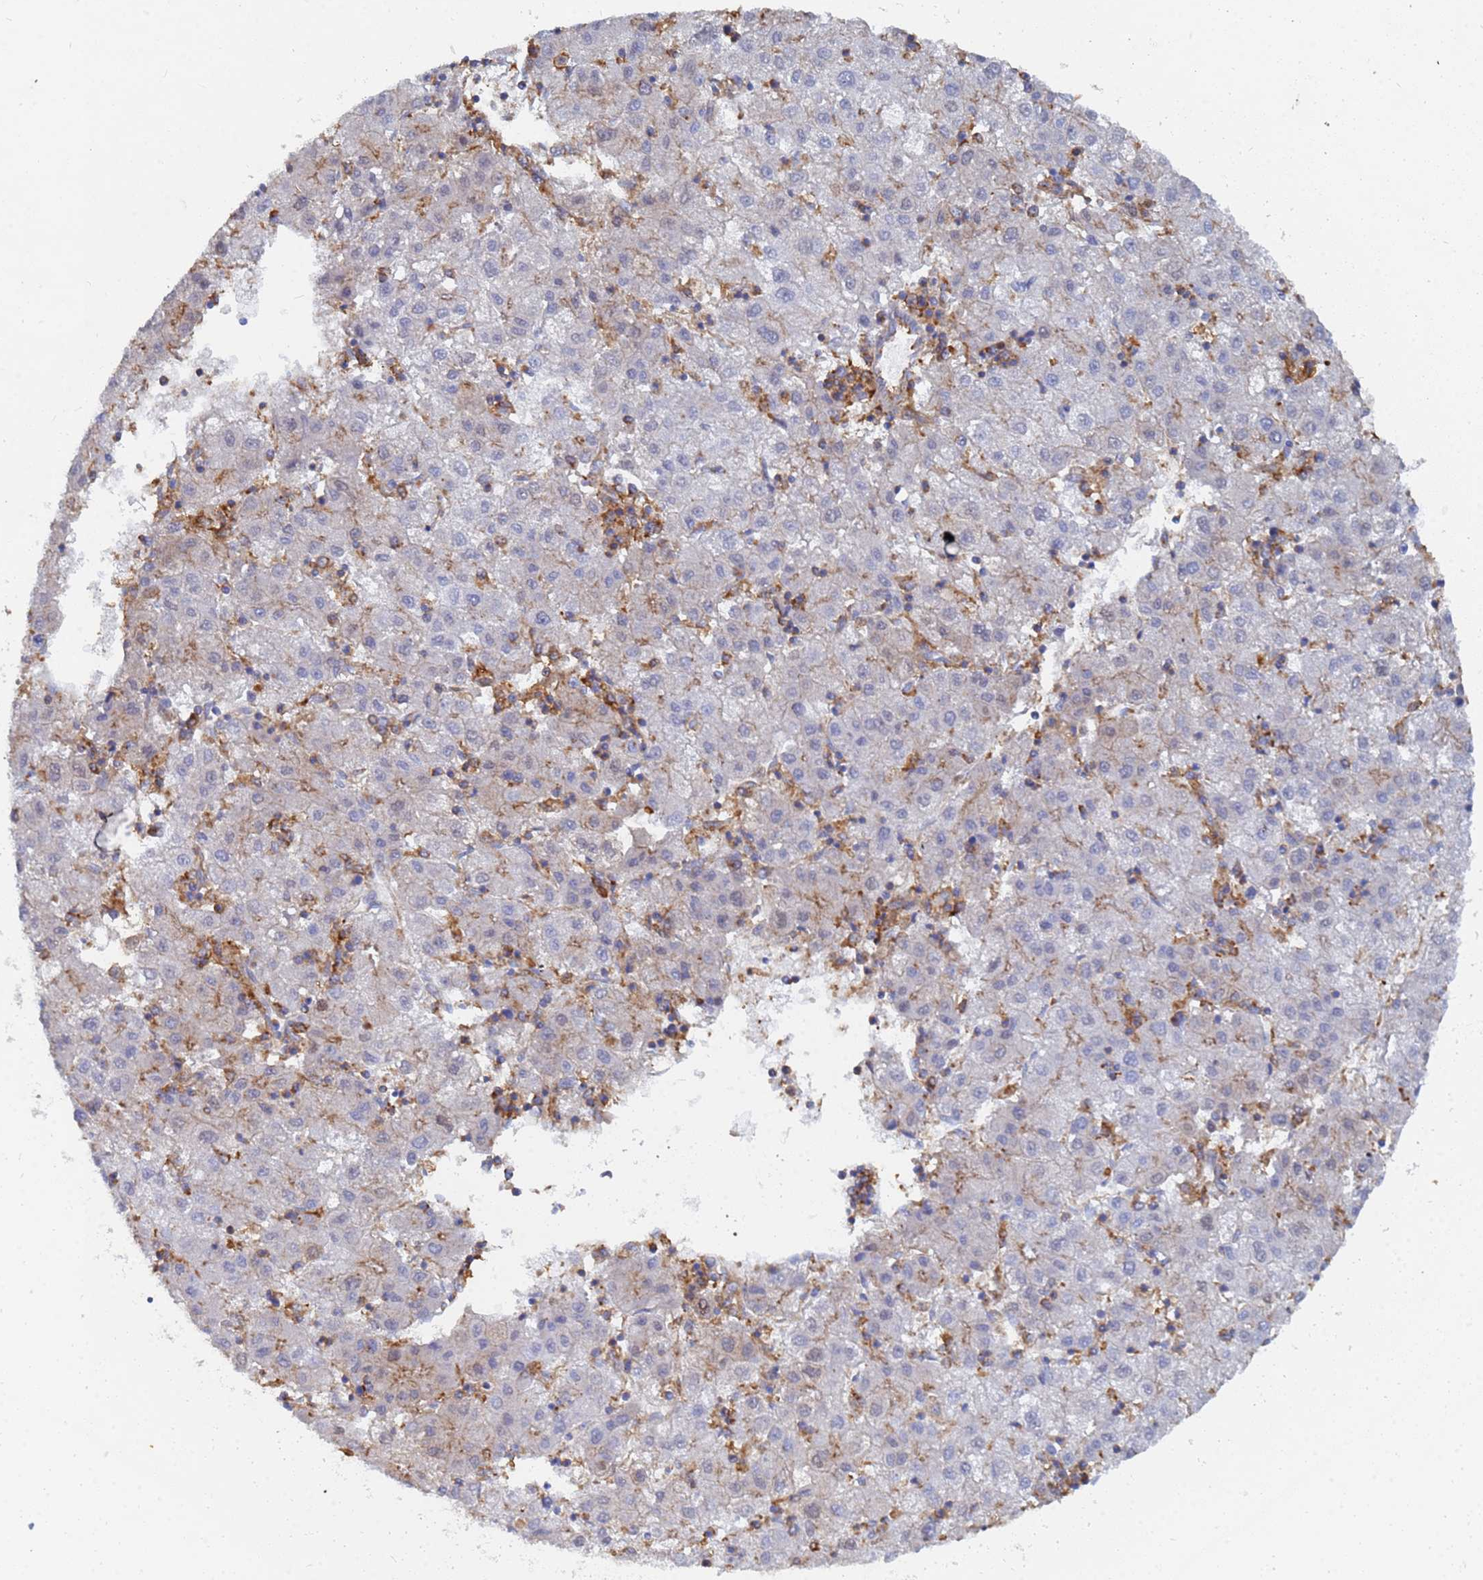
{"staining": {"intensity": "weak", "quantity": "<25%", "location": "cytoplasmic/membranous"}, "tissue": "liver cancer", "cell_type": "Tumor cells", "image_type": "cancer", "snomed": [{"axis": "morphology", "description": "Carcinoma, Hepatocellular, NOS"}, {"axis": "topography", "description": "Liver"}], "caption": "Tumor cells are negative for brown protein staining in hepatocellular carcinoma (liver).", "gene": "GPR42", "patient": {"sex": "male", "age": 72}}